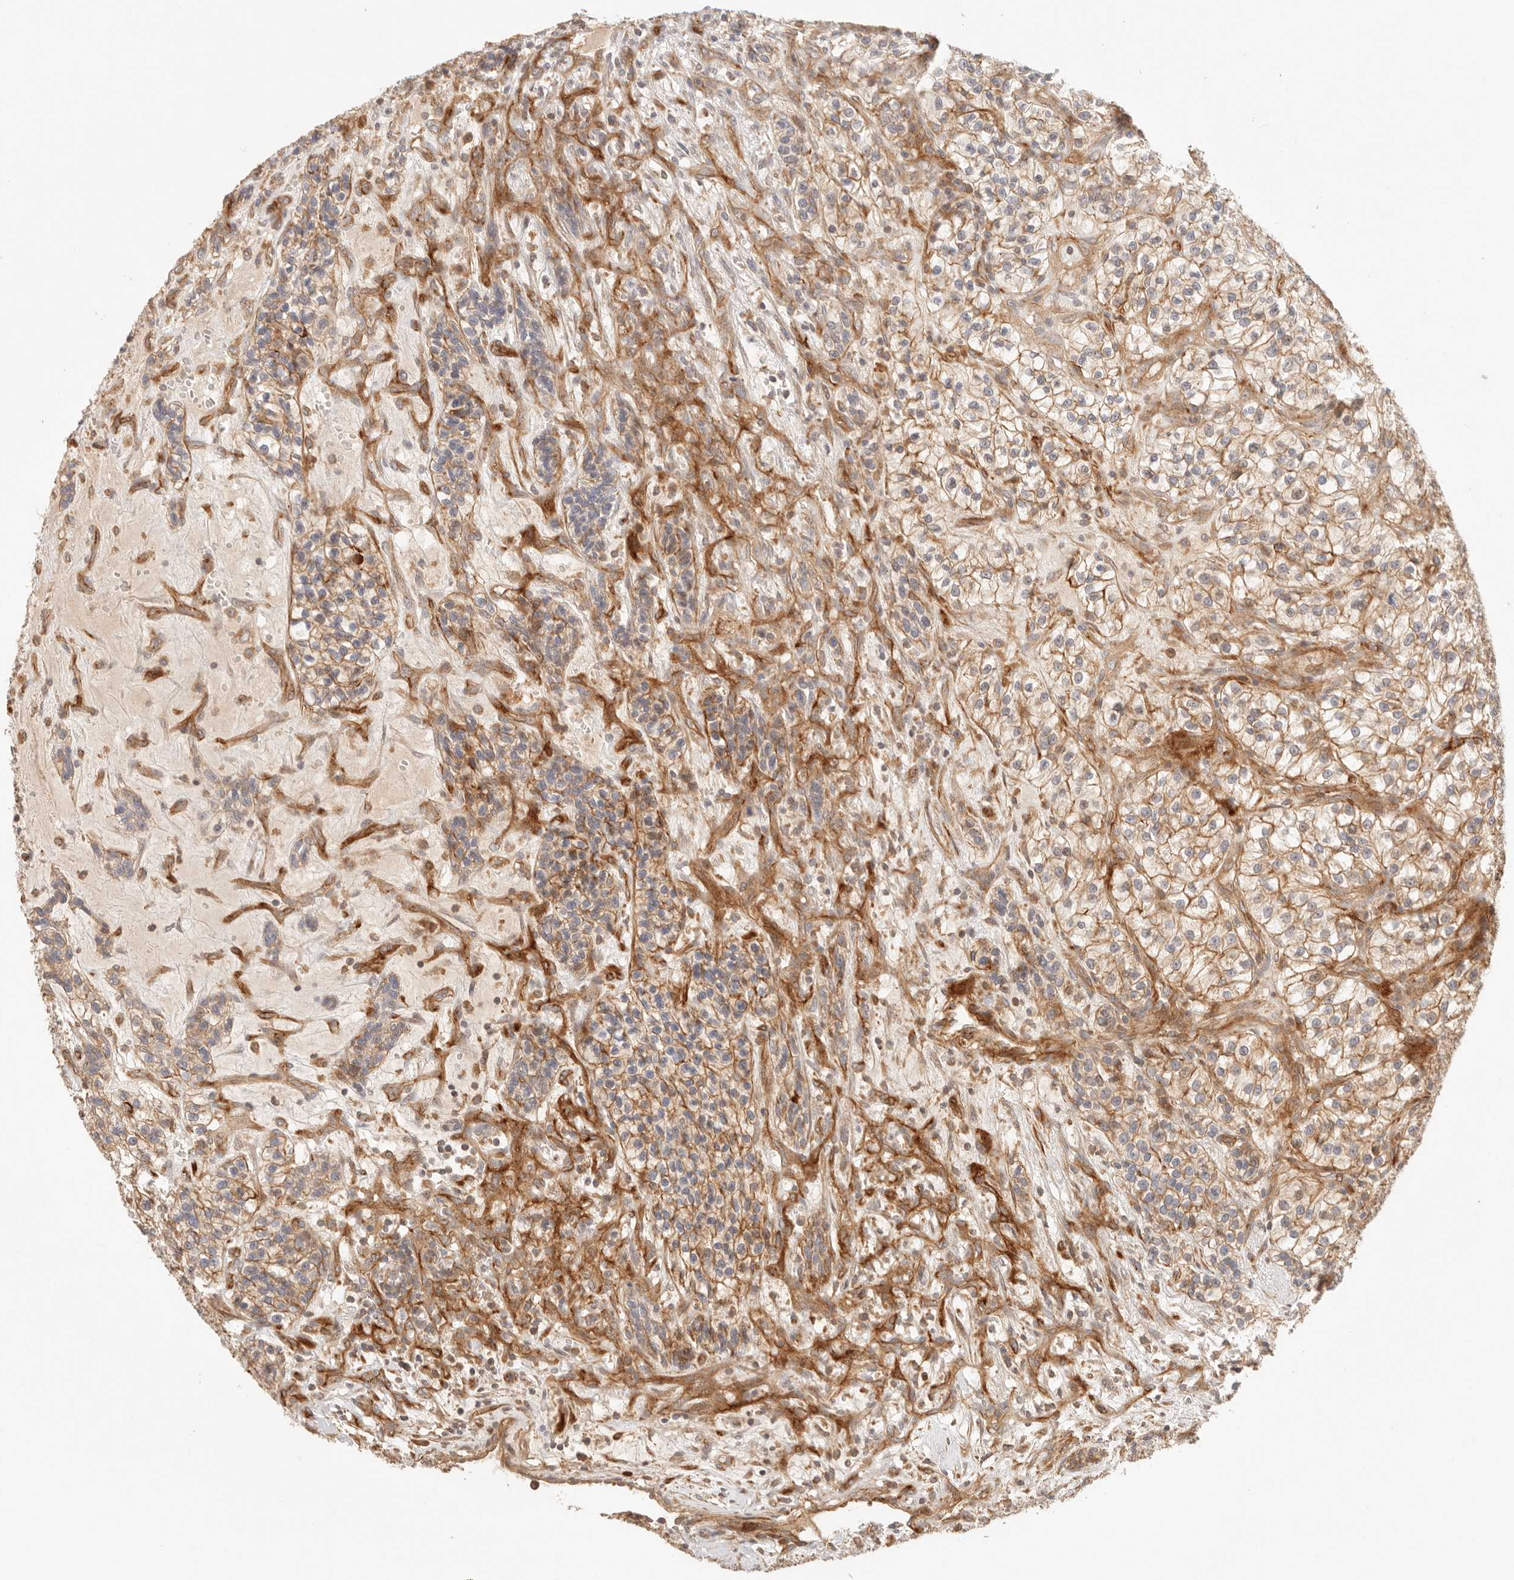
{"staining": {"intensity": "moderate", "quantity": ">75%", "location": "cytoplasmic/membranous"}, "tissue": "renal cancer", "cell_type": "Tumor cells", "image_type": "cancer", "snomed": [{"axis": "morphology", "description": "Adenocarcinoma, NOS"}, {"axis": "topography", "description": "Kidney"}], "caption": "Immunohistochemistry (IHC) histopathology image of neoplastic tissue: renal cancer stained using immunohistochemistry (IHC) shows medium levels of moderate protein expression localized specifically in the cytoplasmic/membranous of tumor cells, appearing as a cytoplasmic/membranous brown color.", "gene": "IL1R2", "patient": {"sex": "female", "age": 57}}